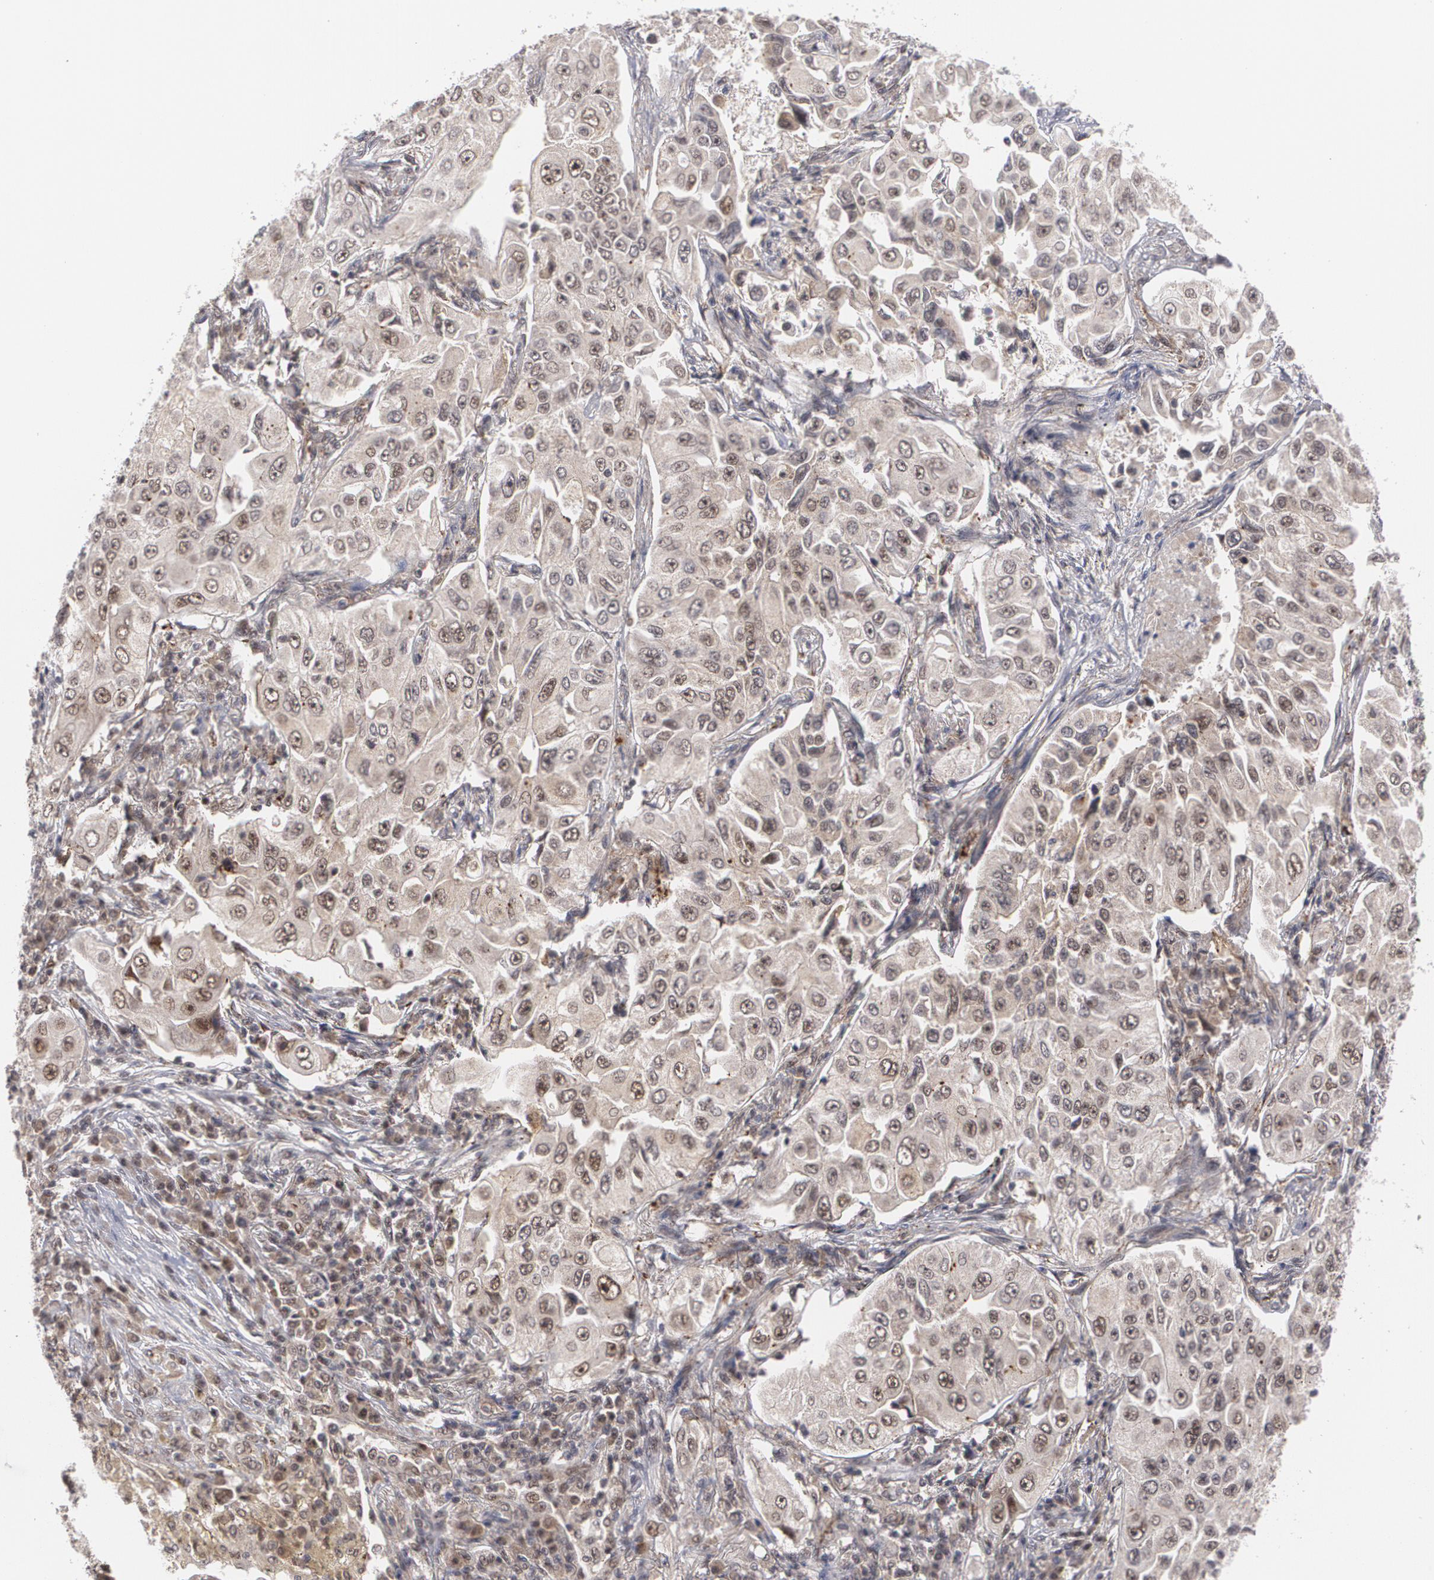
{"staining": {"intensity": "moderate", "quantity": ">75%", "location": "nuclear"}, "tissue": "lung cancer", "cell_type": "Tumor cells", "image_type": "cancer", "snomed": [{"axis": "morphology", "description": "Adenocarcinoma, NOS"}, {"axis": "topography", "description": "Lung"}], "caption": "Protein staining reveals moderate nuclear staining in about >75% of tumor cells in lung cancer. Using DAB (3,3'-diaminobenzidine) (brown) and hematoxylin (blue) stains, captured at high magnification using brightfield microscopy.", "gene": "INTS6", "patient": {"sex": "male", "age": 84}}